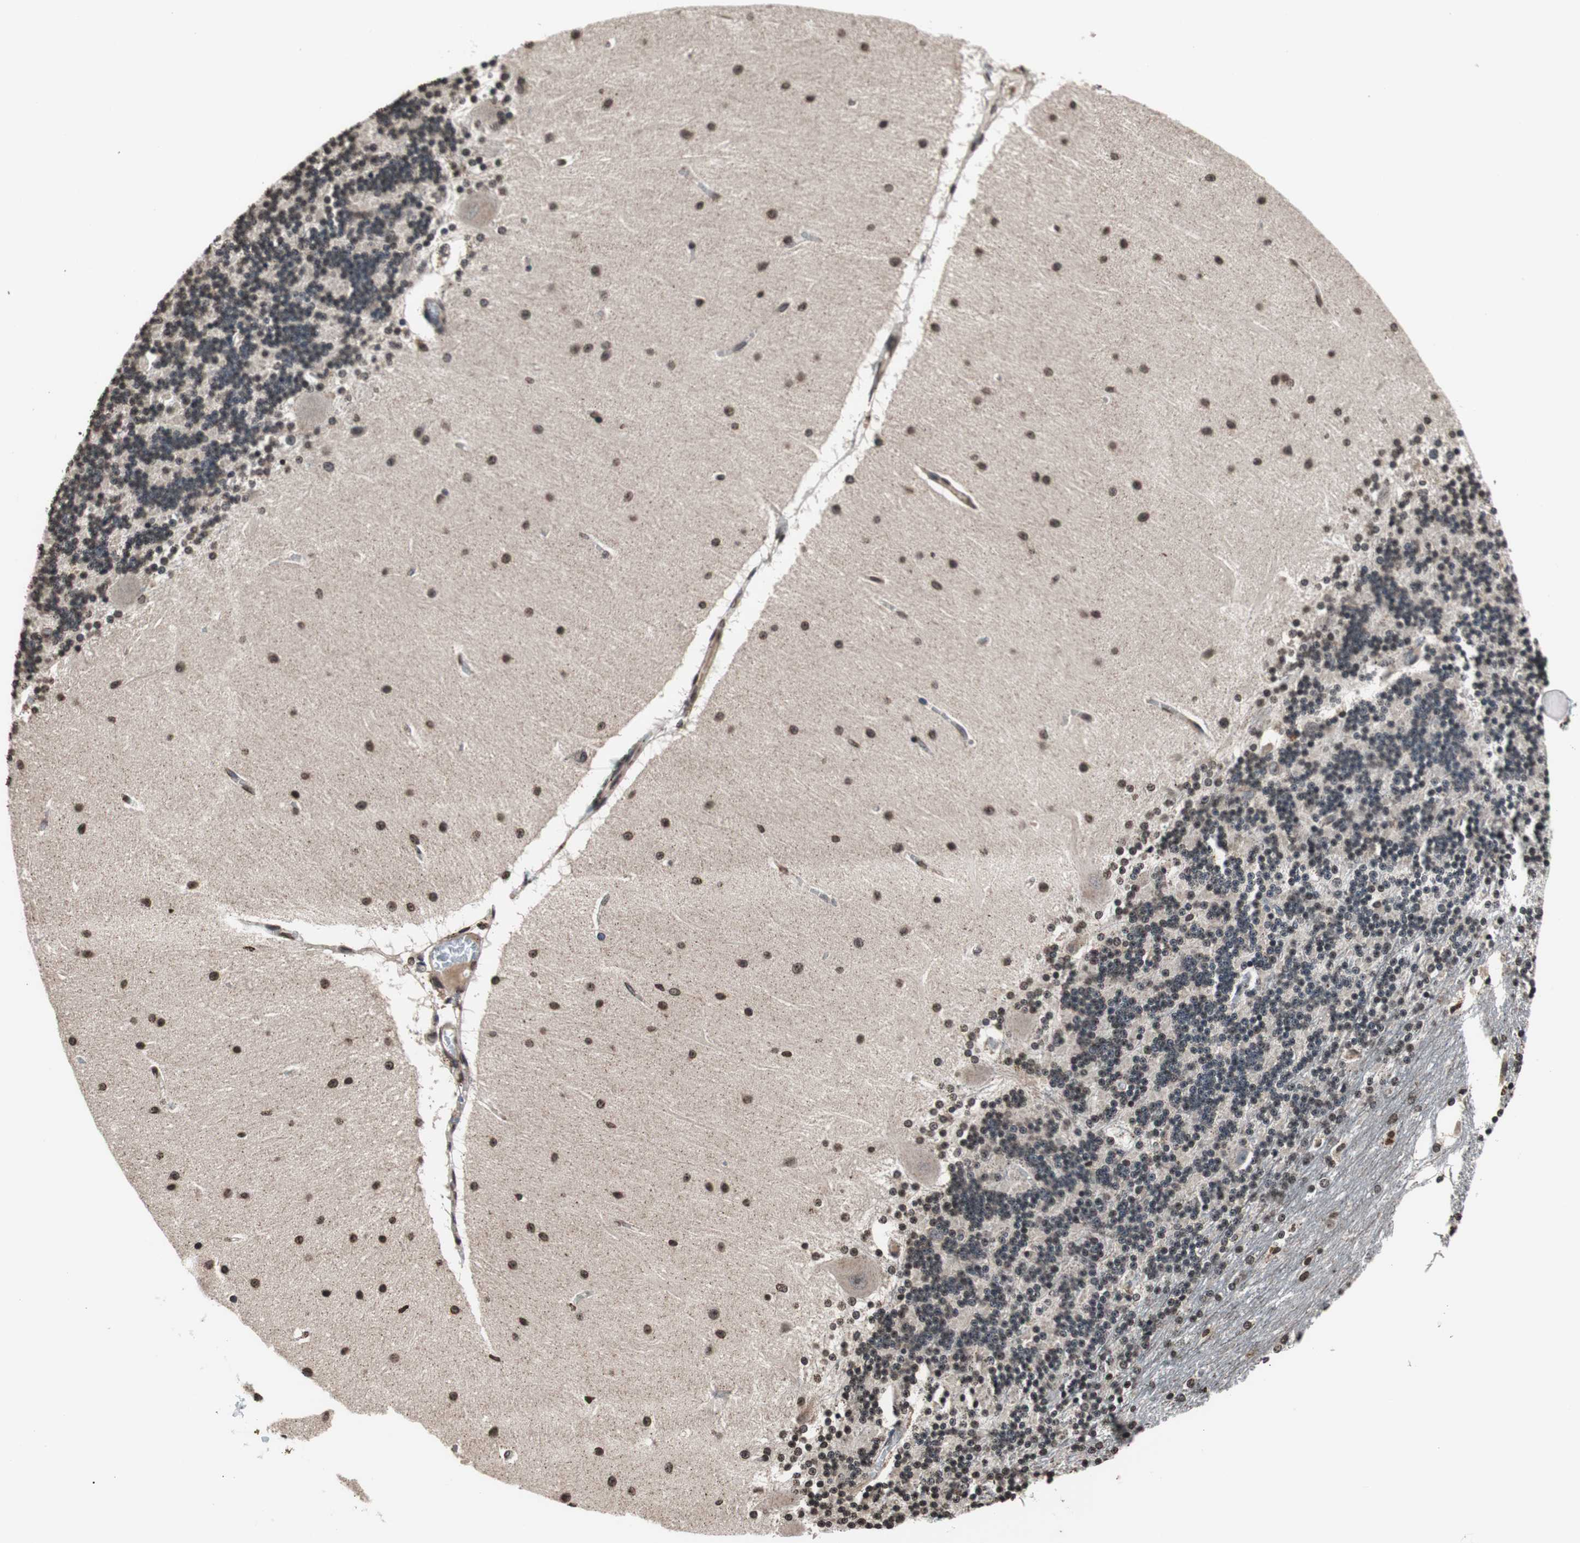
{"staining": {"intensity": "moderate", "quantity": ">75%", "location": "nuclear"}, "tissue": "cerebellum", "cell_type": "Cells in granular layer", "image_type": "normal", "snomed": [{"axis": "morphology", "description": "Normal tissue, NOS"}, {"axis": "topography", "description": "Cerebellum"}], "caption": "Approximately >75% of cells in granular layer in normal human cerebellum demonstrate moderate nuclear protein positivity as visualized by brown immunohistochemical staining.", "gene": "RFC1", "patient": {"sex": "female", "age": 54}}